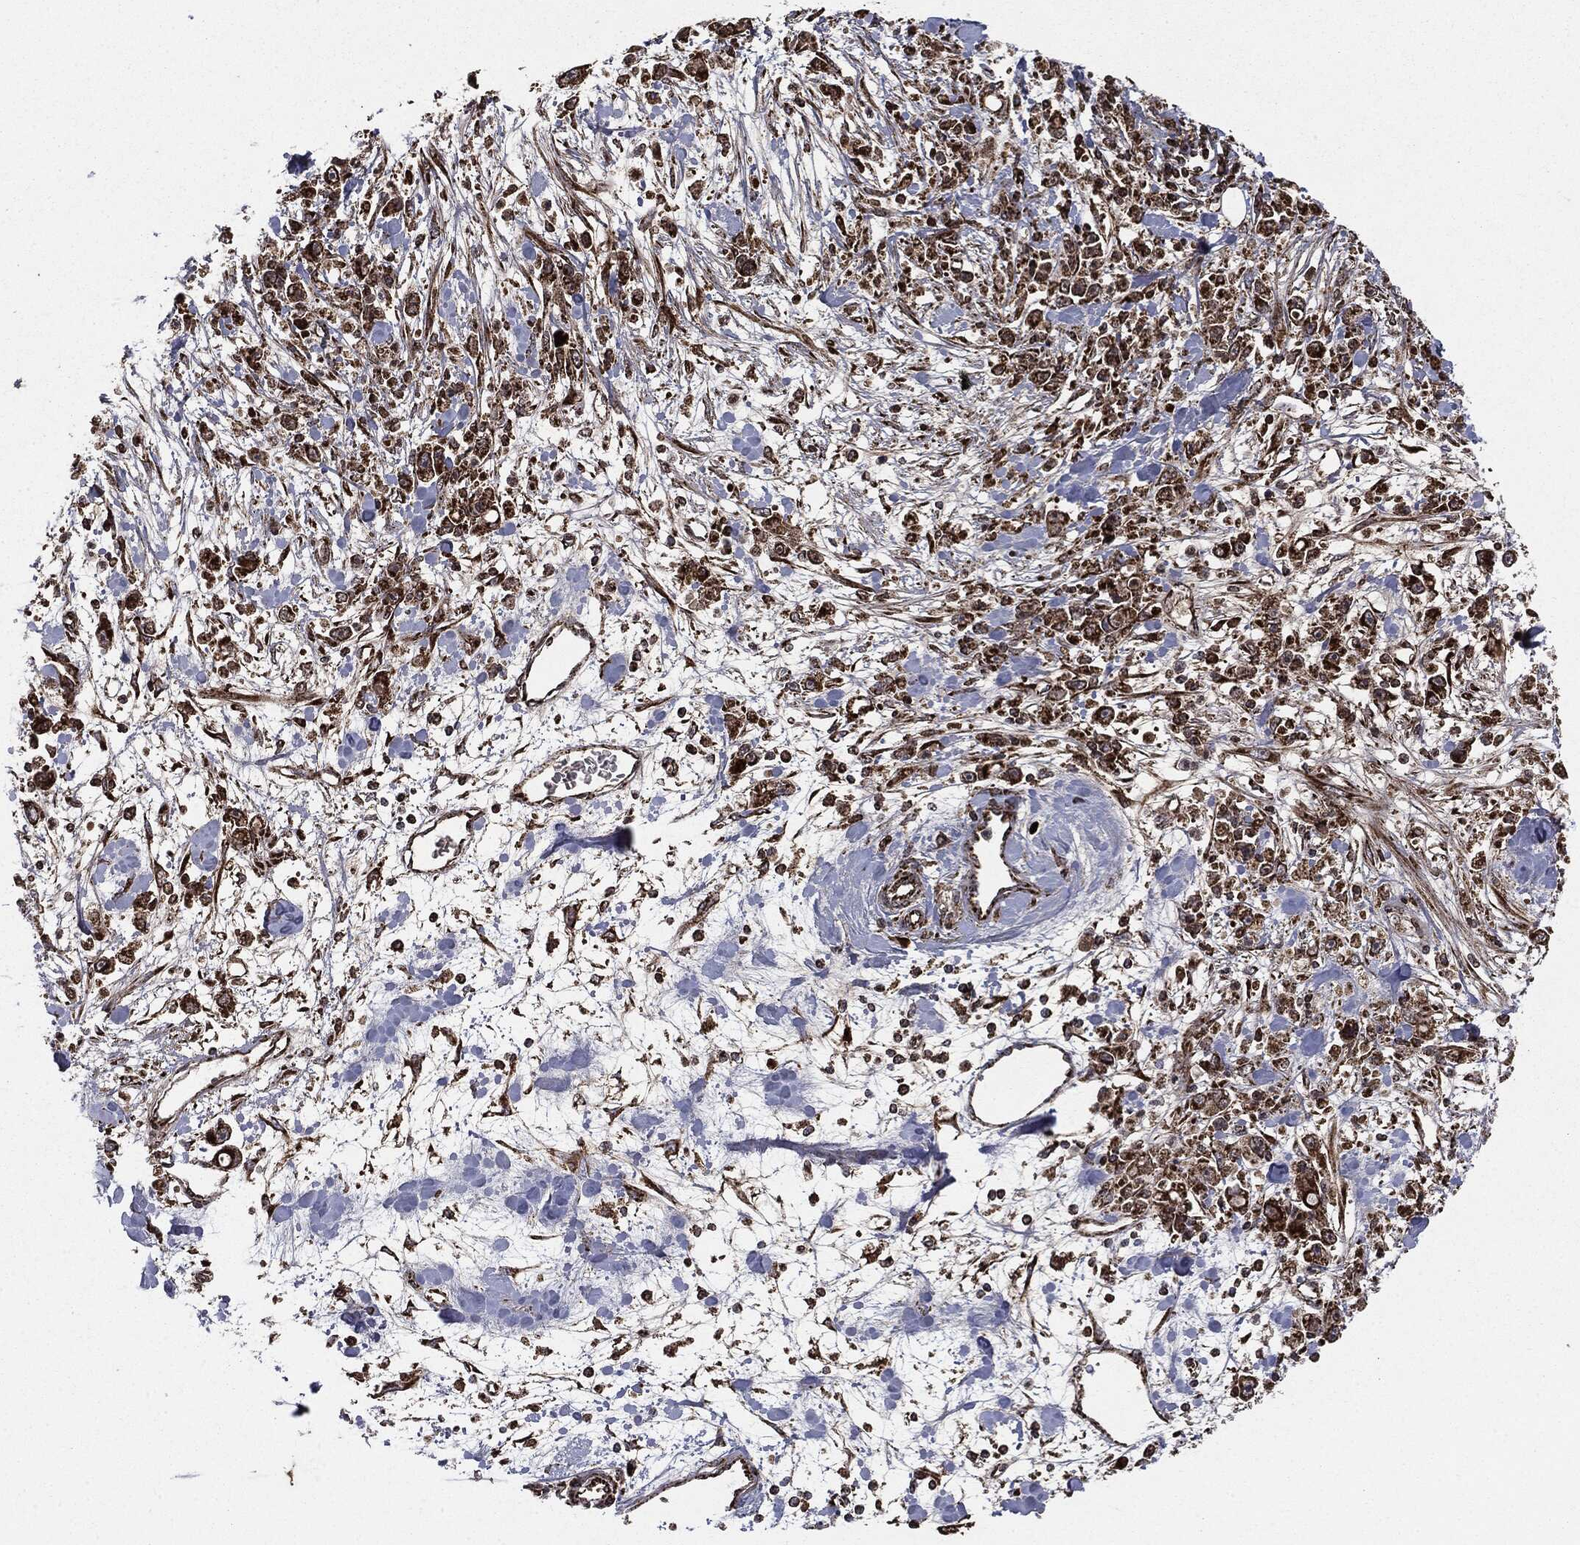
{"staining": {"intensity": "strong", "quantity": ">75%", "location": "cytoplasmic/membranous"}, "tissue": "stomach cancer", "cell_type": "Tumor cells", "image_type": "cancer", "snomed": [{"axis": "morphology", "description": "Adenocarcinoma, NOS"}, {"axis": "topography", "description": "Stomach"}], "caption": "The histopathology image shows staining of stomach cancer, revealing strong cytoplasmic/membranous protein staining (brown color) within tumor cells.", "gene": "MAP2K1", "patient": {"sex": "female", "age": 59}}